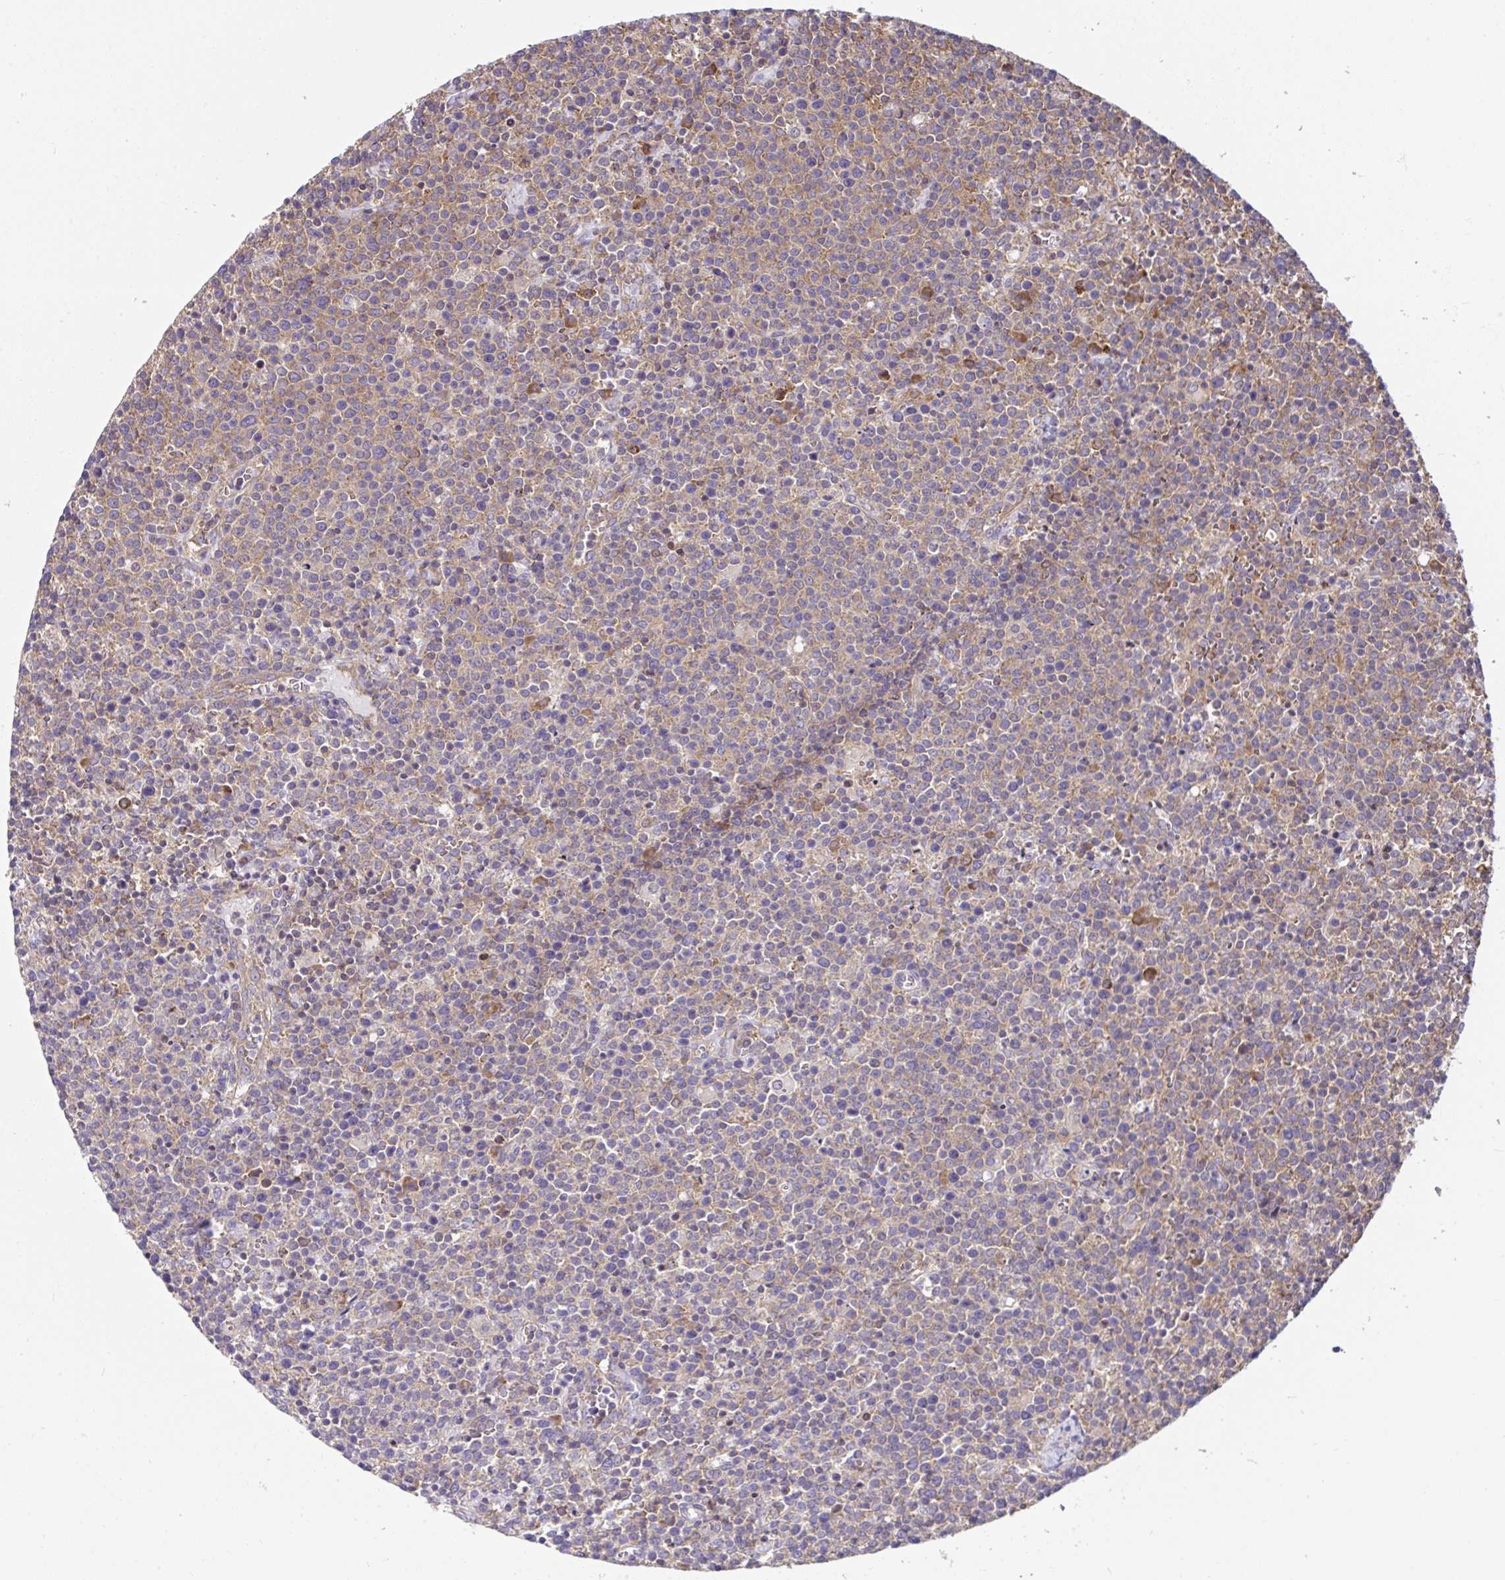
{"staining": {"intensity": "weak", "quantity": "25%-75%", "location": "cytoplasmic/membranous"}, "tissue": "lymphoma", "cell_type": "Tumor cells", "image_type": "cancer", "snomed": [{"axis": "morphology", "description": "Malignant lymphoma, non-Hodgkin's type, High grade"}, {"axis": "topography", "description": "Lymph node"}], "caption": "Lymphoma stained with IHC reveals weak cytoplasmic/membranous expression in approximately 25%-75% of tumor cells. The staining is performed using DAB (3,3'-diaminobenzidine) brown chromogen to label protein expression. The nuclei are counter-stained blue using hematoxylin.", "gene": "RPS7", "patient": {"sex": "male", "age": 61}}